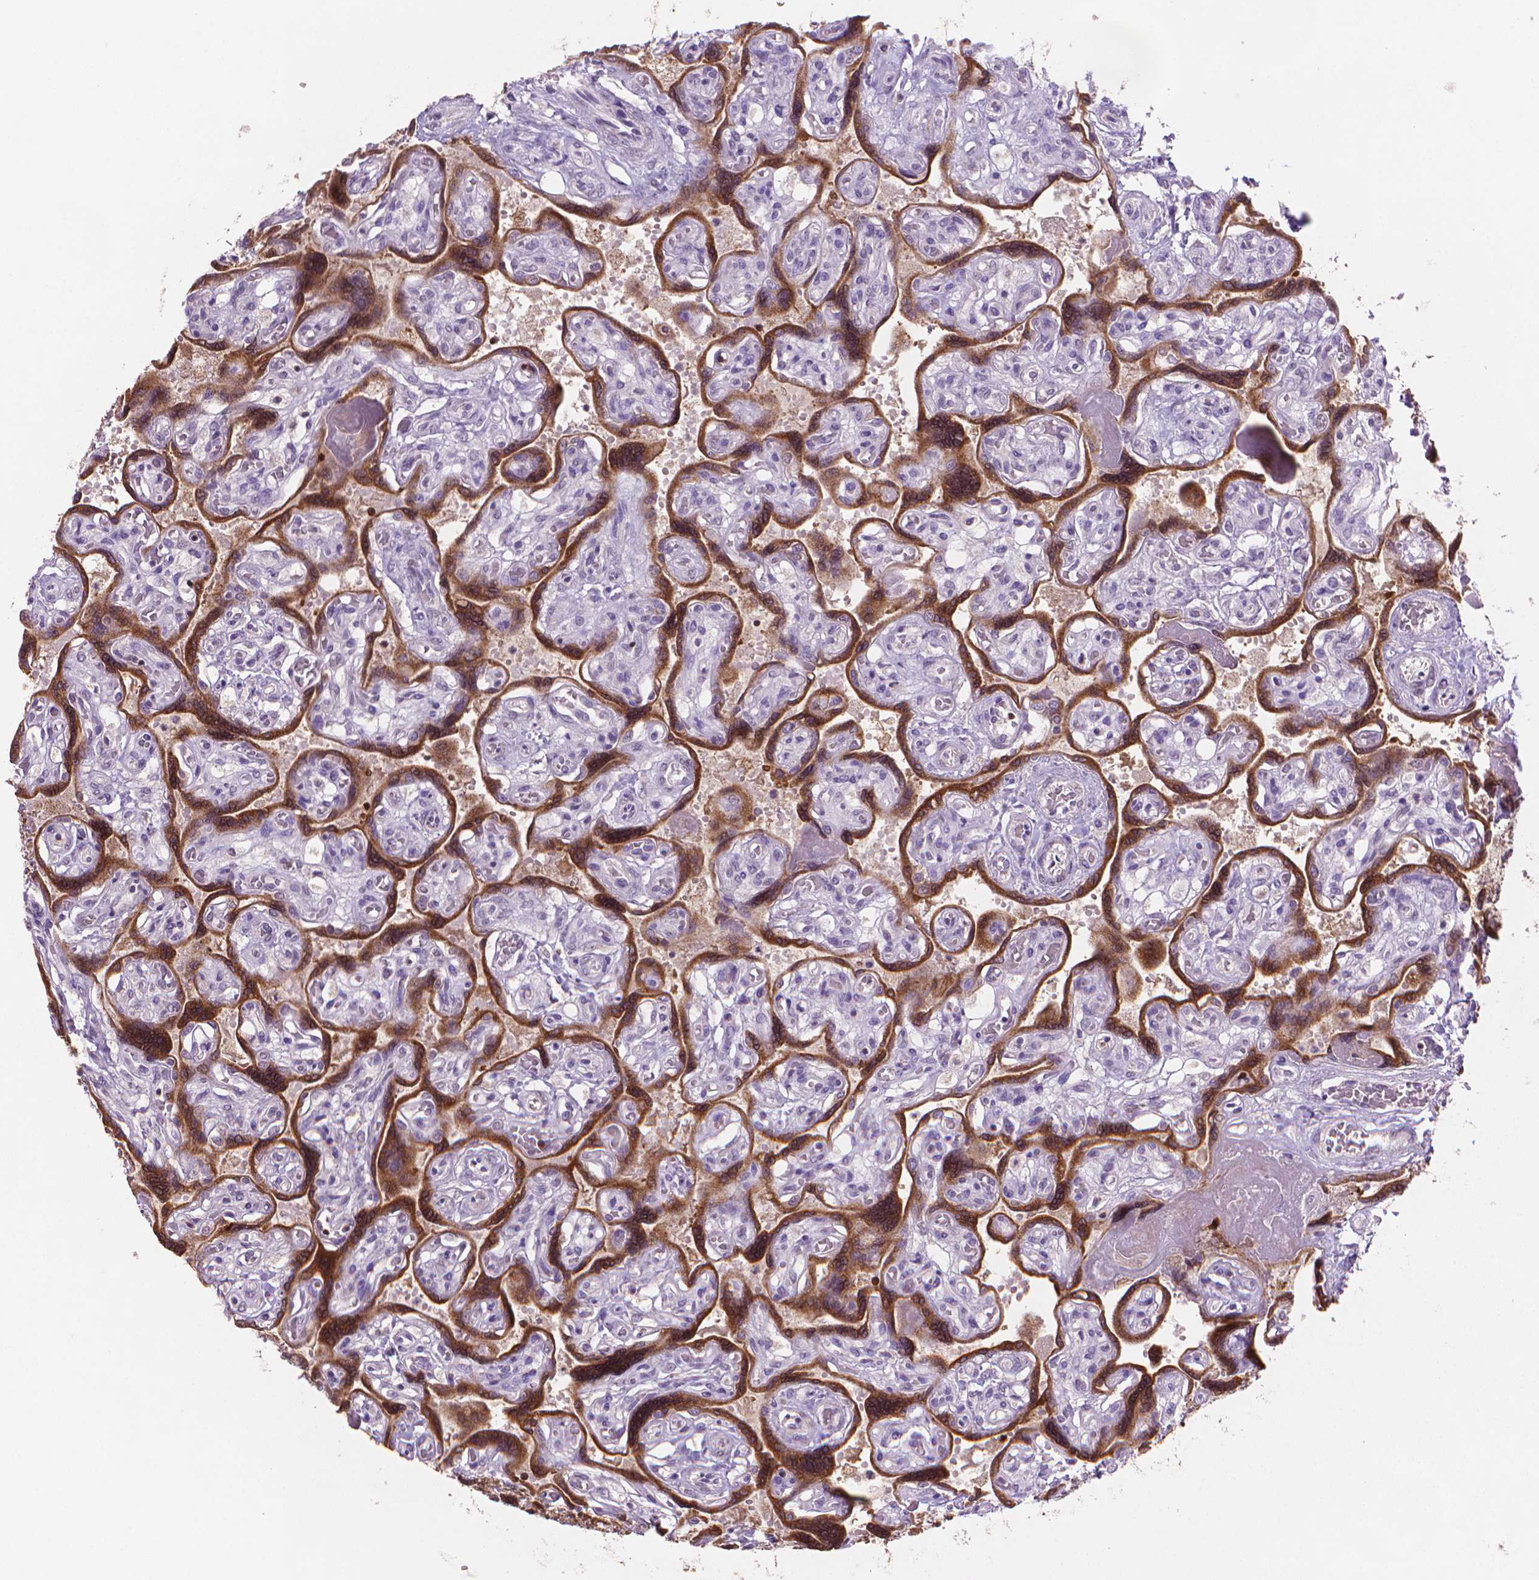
{"staining": {"intensity": "moderate", "quantity": "25%-75%", "location": "cytoplasmic/membranous"}, "tissue": "placenta", "cell_type": "Decidual cells", "image_type": "normal", "snomed": [{"axis": "morphology", "description": "Normal tissue, NOS"}, {"axis": "topography", "description": "Placenta"}], "caption": "Protein positivity by immunohistochemistry reveals moderate cytoplasmic/membranous expression in about 25%-75% of decidual cells in normal placenta.", "gene": "BCL2", "patient": {"sex": "female", "age": 32}}